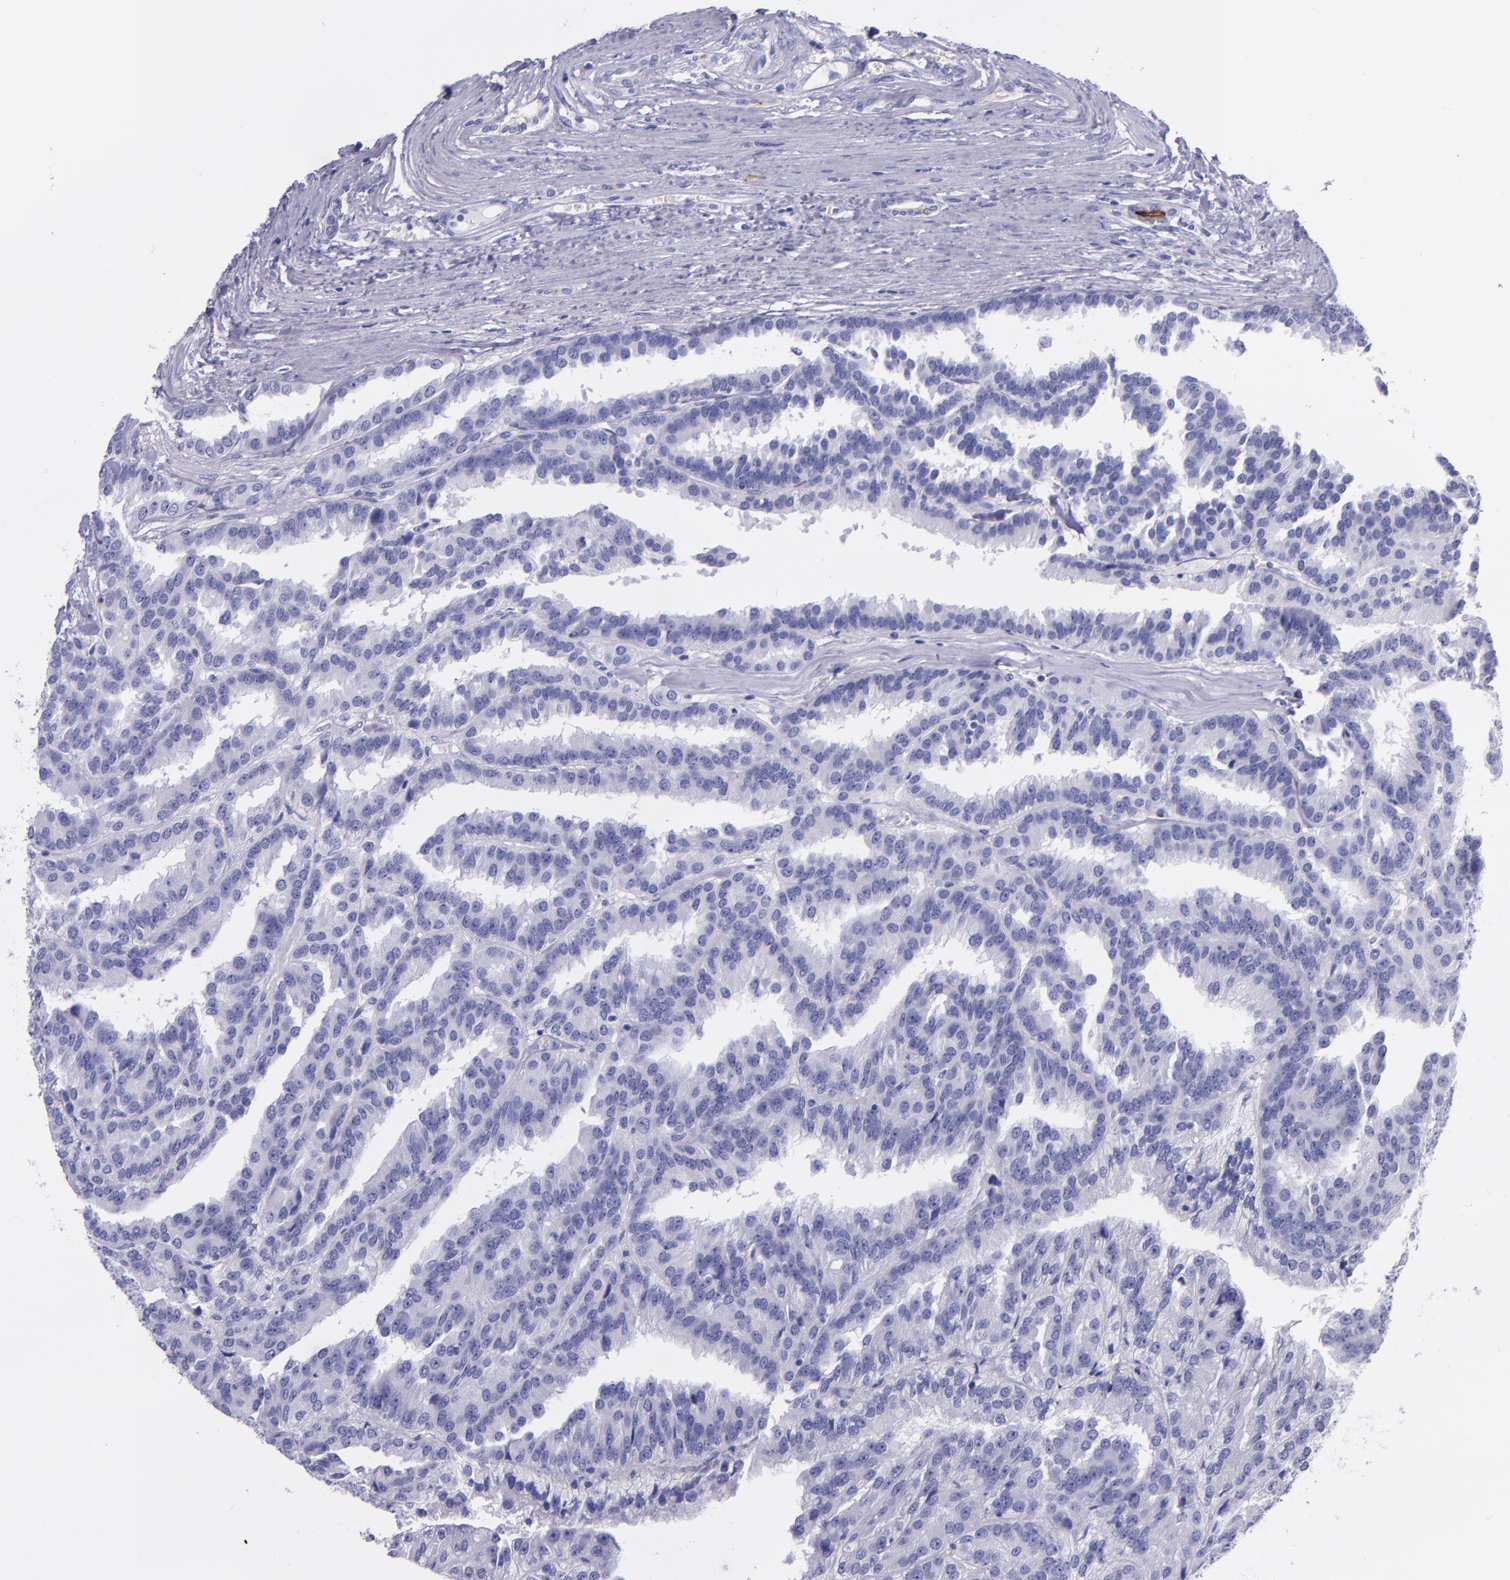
{"staining": {"intensity": "negative", "quantity": "none", "location": "none"}, "tissue": "renal cancer", "cell_type": "Tumor cells", "image_type": "cancer", "snomed": [{"axis": "morphology", "description": "Adenocarcinoma, NOS"}, {"axis": "topography", "description": "Kidney"}], "caption": "Tumor cells are negative for protein expression in human renal adenocarcinoma. (Stains: DAB (3,3'-diaminobenzidine) immunohistochemistry (IHC) with hematoxylin counter stain, Microscopy: brightfield microscopy at high magnification).", "gene": "SLPI", "patient": {"sex": "male", "age": 46}}